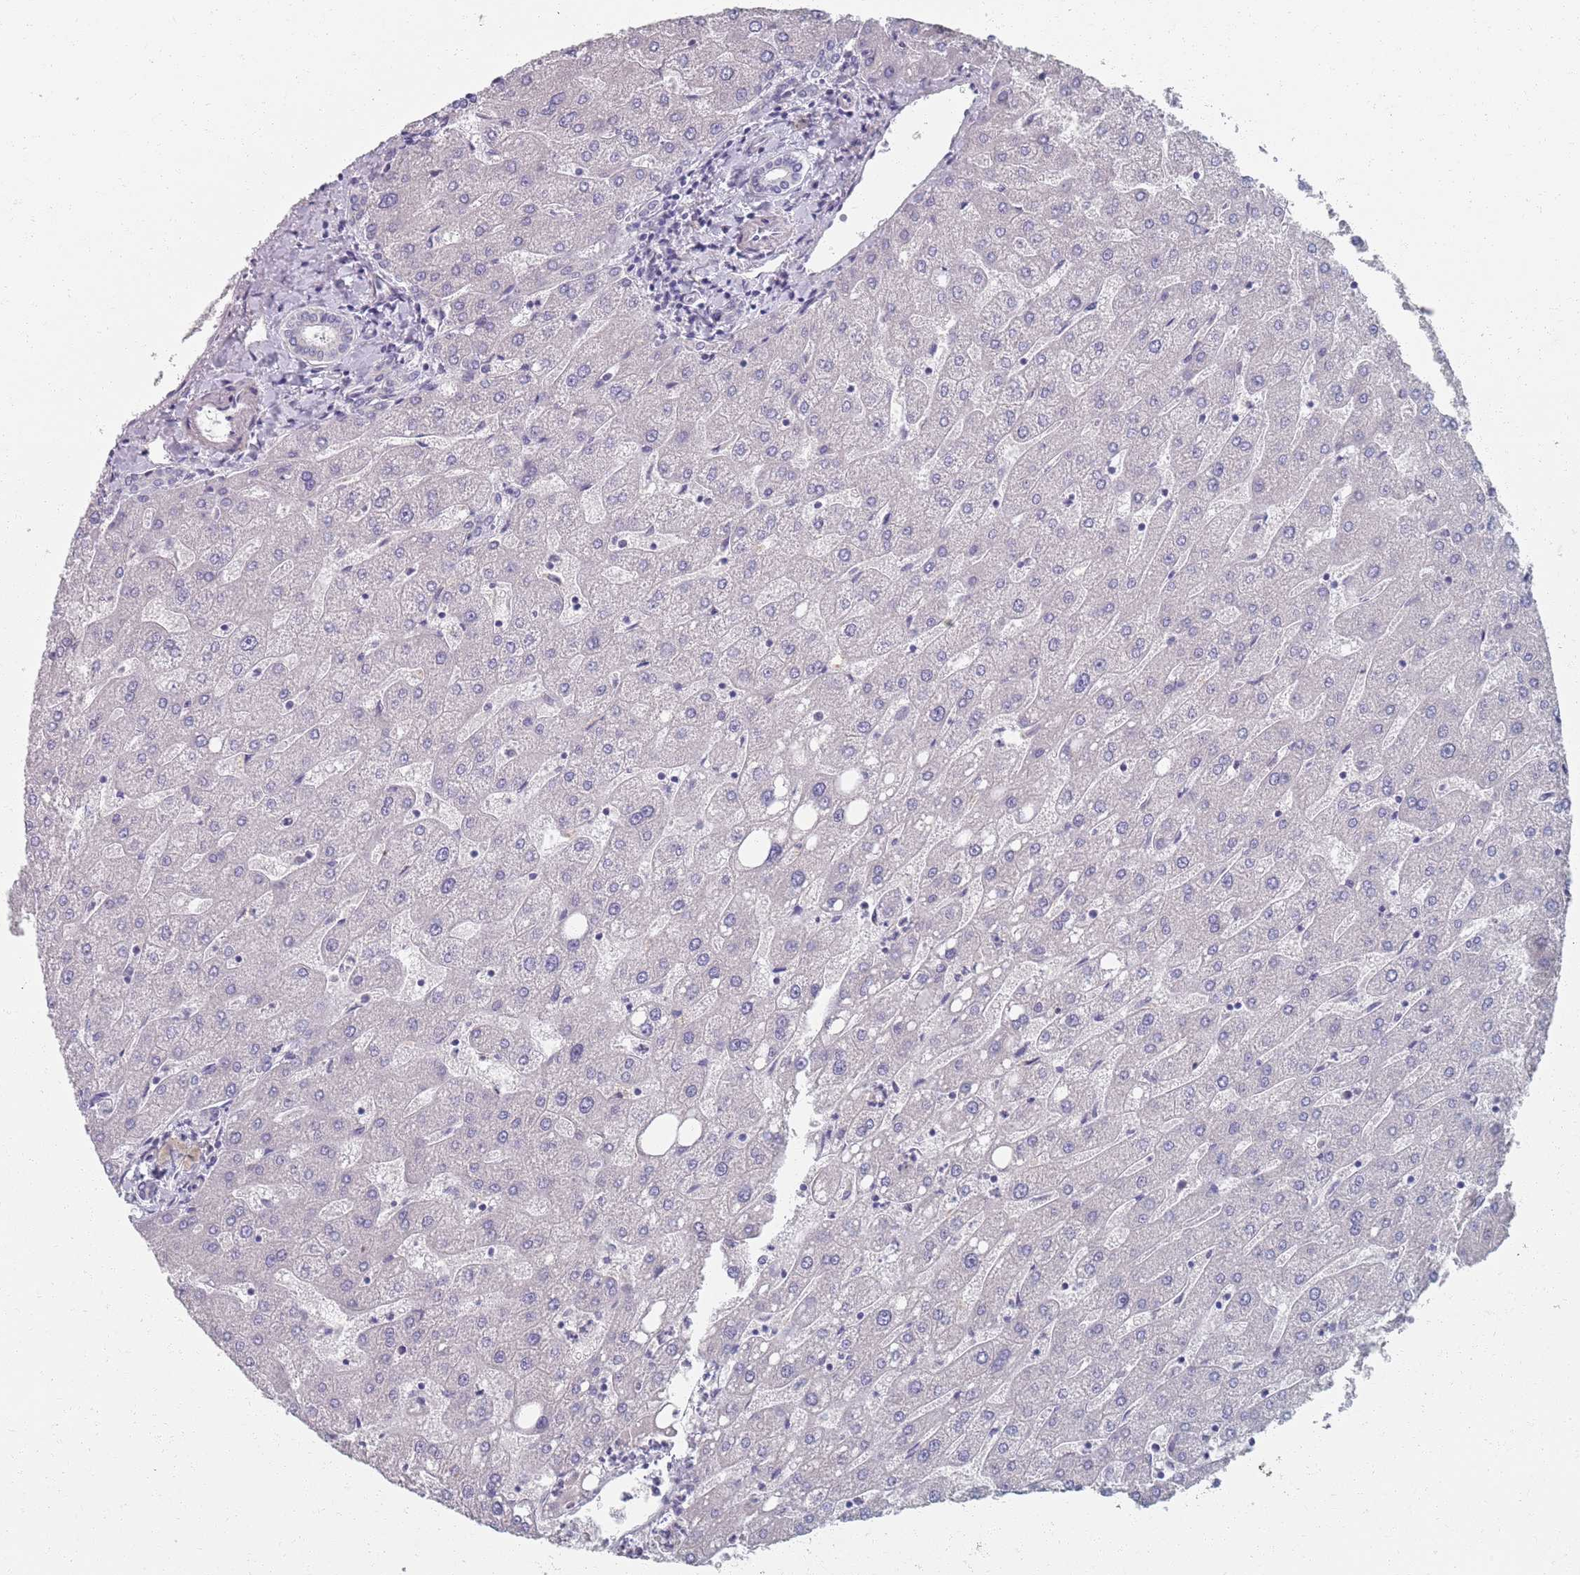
{"staining": {"intensity": "negative", "quantity": "none", "location": "none"}, "tissue": "liver", "cell_type": "Cholangiocytes", "image_type": "normal", "snomed": [{"axis": "morphology", "description": "Normal tissue, NOS"}, {"axis": "topography", "description": "Liver"}], "caption": "High power microscopy photomicrograph of an IHC micrograph of normal liver, revealing no significant staining in cholangiocytes.", "gene": "SAMD1", "patient": {"sex": "male", "age": 67}}